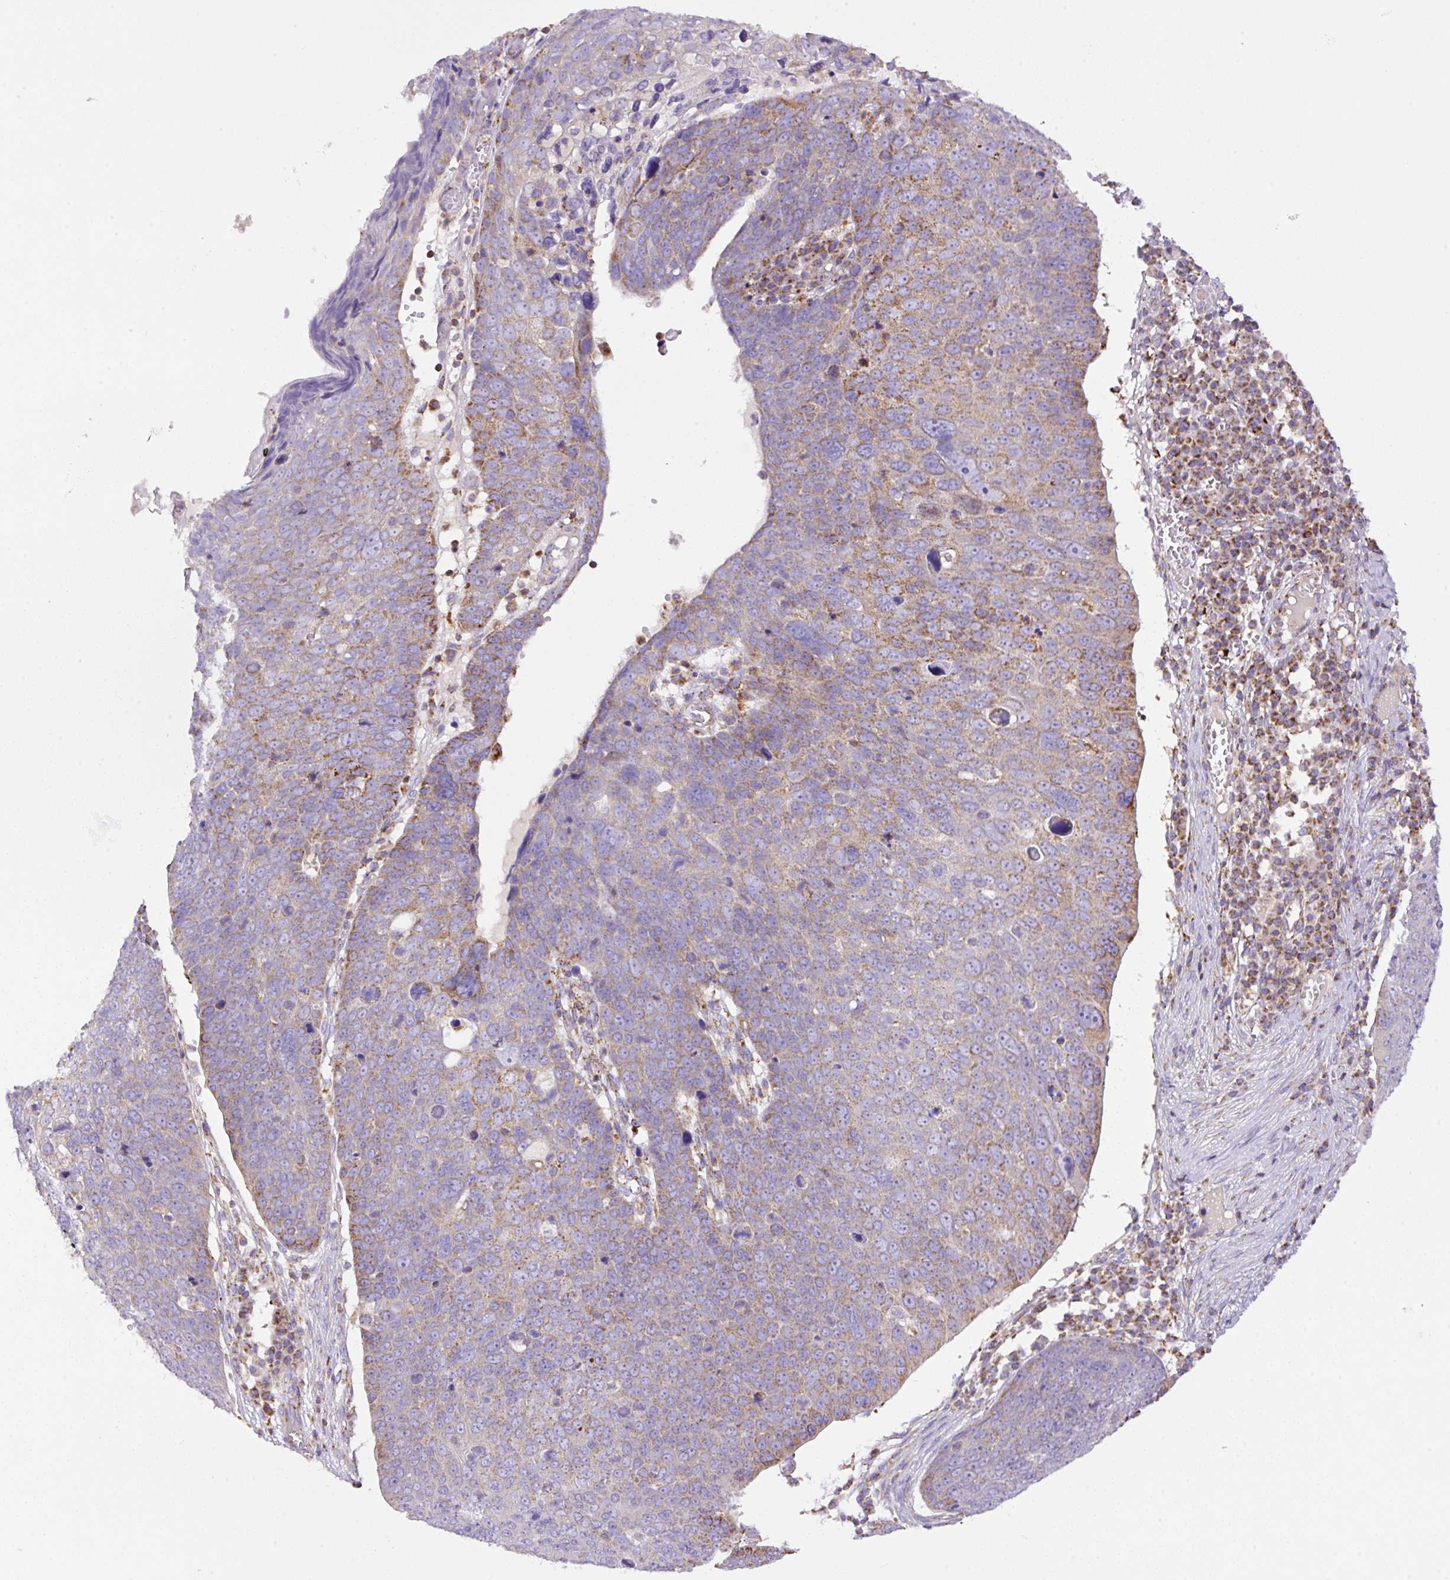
{"staining": {"intensity": "weak", "quantity": "25%-75%", "location": "cytoplasmic/membranous"}, "tissue": "skin cancer", "cell_type": "Tumor cells", "image_type": "cancer", "snomed": [{"axis": "morphology", "description": "Squamous cell carcinoma, NOS"}, {"axis": "topography", "description": "Skin"}], "caption": "Squamous cell carcinoma (skin) stained with DAB (3,3'-diaminobenzidine) immunohistochemistry reveals low levels of weak cytoplasmic/membranous positivity in about 25%-75% of tumor cells. (DAB (3,3'-diaminobenzidine) = brown stain, brightfield microscopy at high magnification).", "gene": "NF1", "patient": {"sex": "male", "age": 71}}